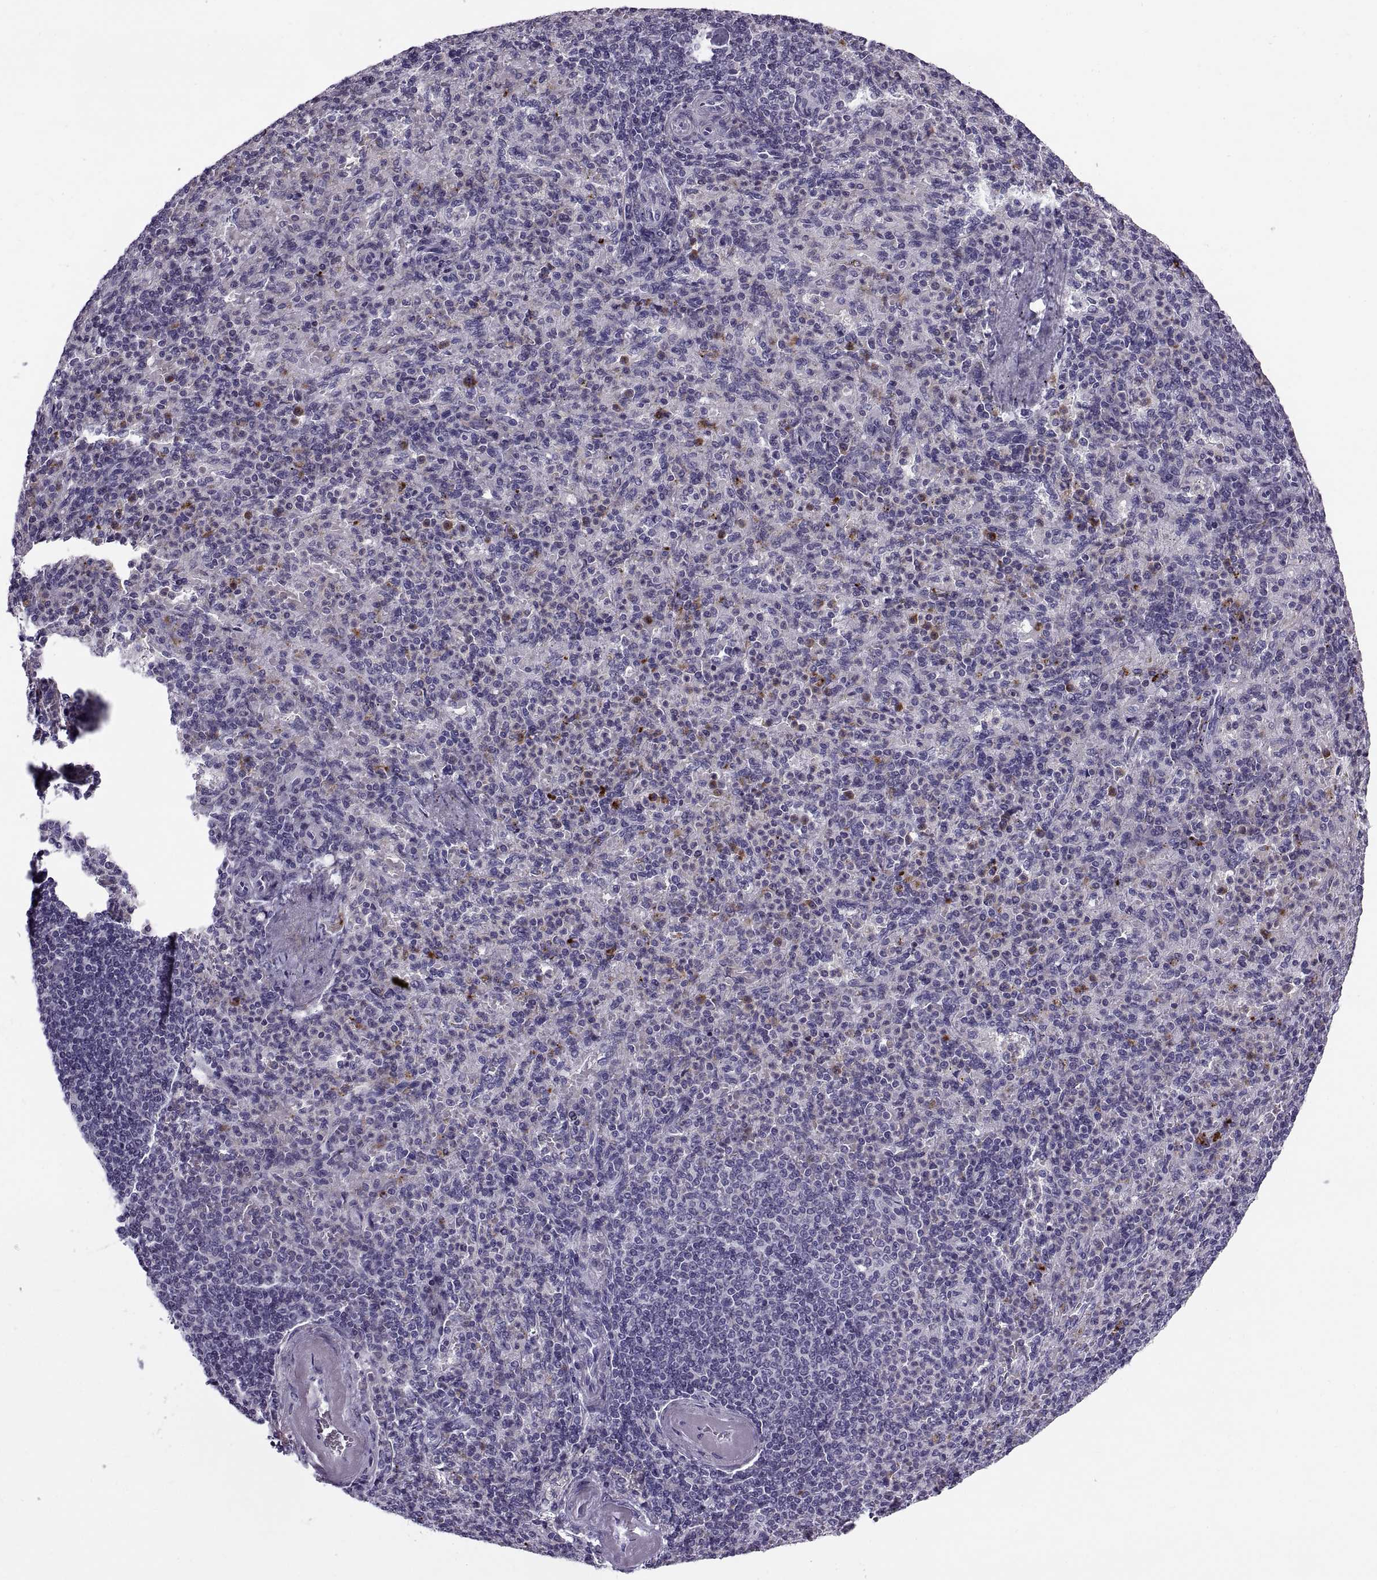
{"staining": {"intensity": "moderate", "quantity": "<25%", "location": "cytoplasmic/membranous"}, "tissue": "spleen", "cell_type": "Cells in red pulp", "image_type": "normal", "snomed": [{"axis": "morphology", "description": "Normal tissue, NOS"}, {"axis": "topography", "description": "Spleen"}], "caption": "A histopathology image of spleen stained for a protein shows moderate cytoplasmic/membranous brown staining in cells in red pulp. (DAB = brown stain, brightfield microscopy at high magnification).", "gene": "CALCR", "patient": {"sex": "female", "age": 74}}